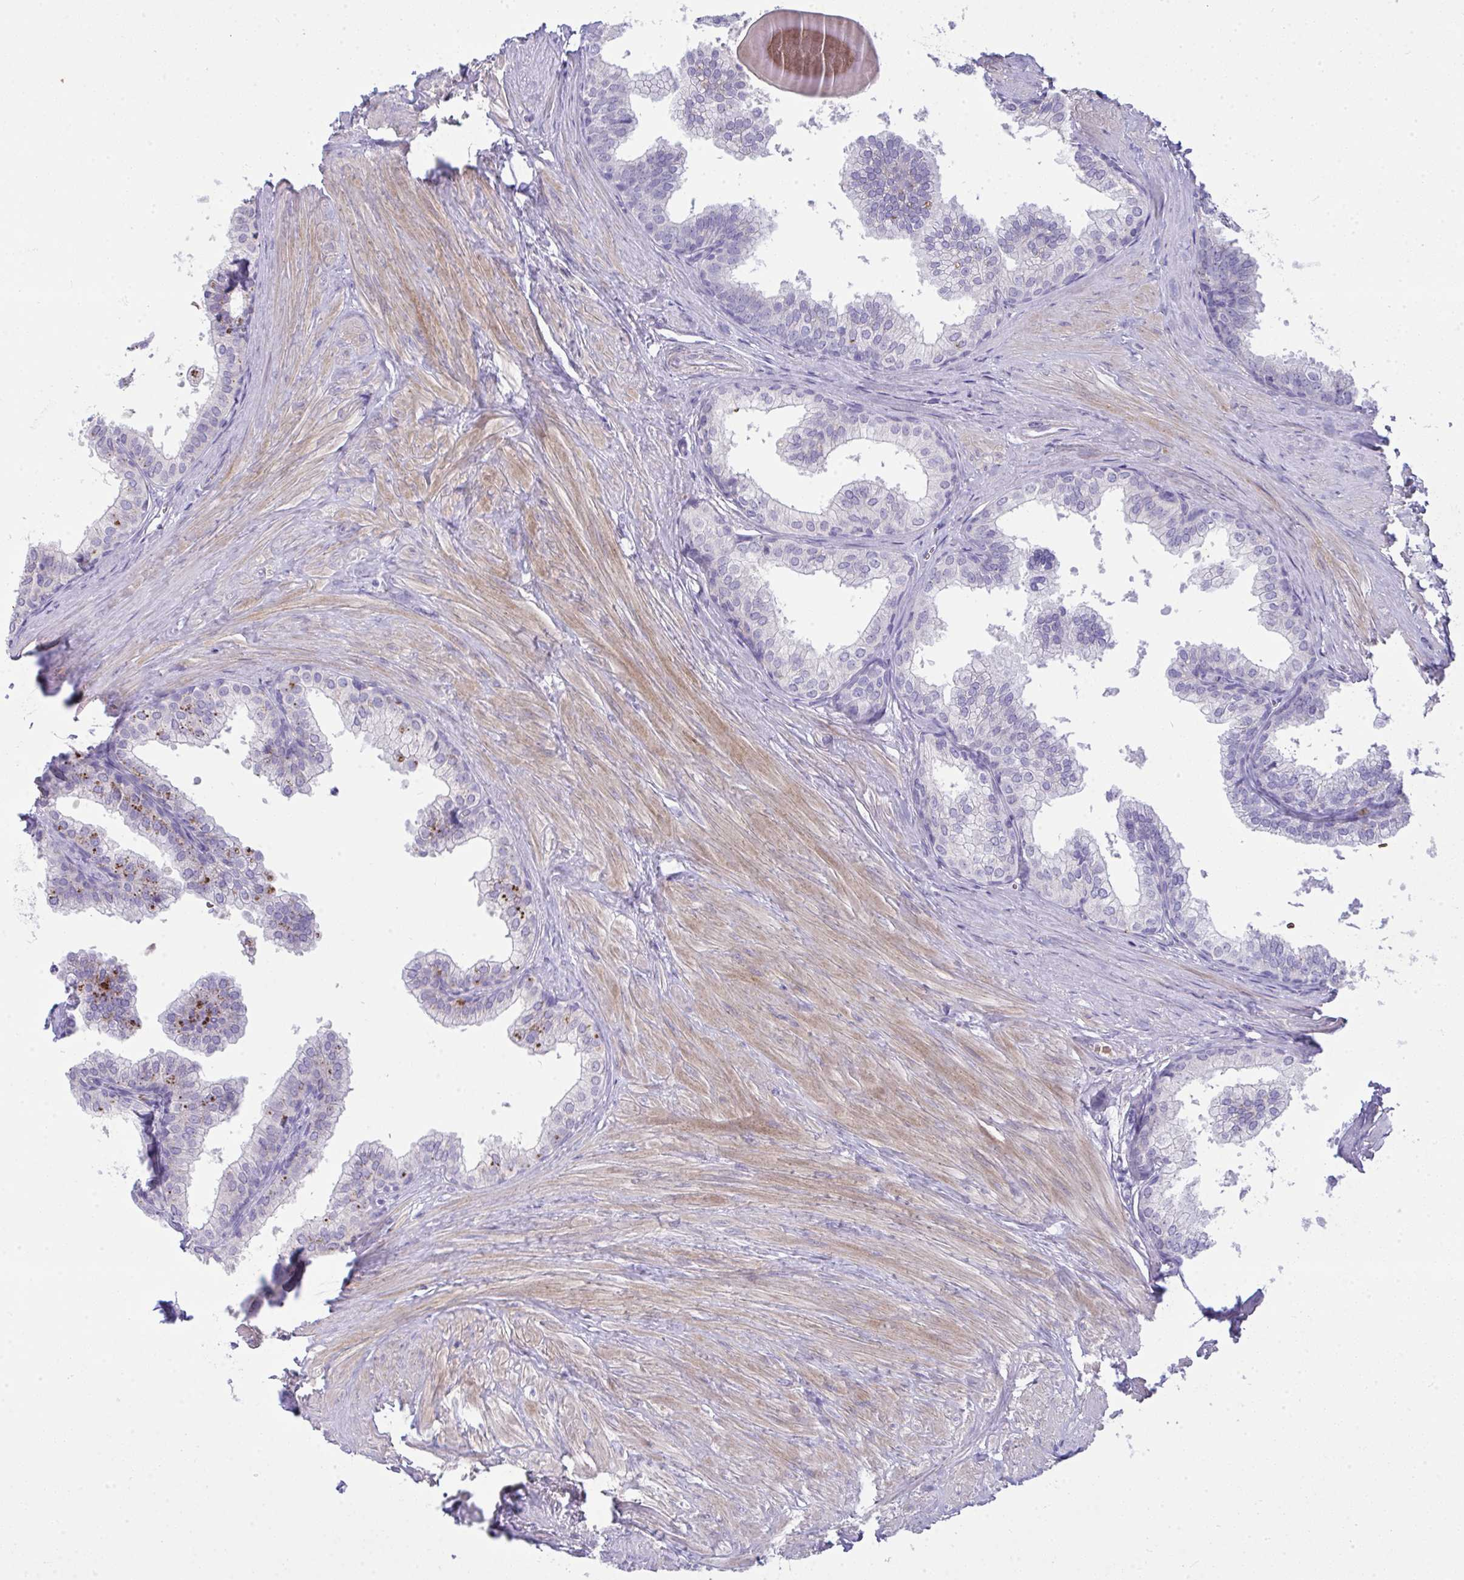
{"staining": {"intensity": "negative", "quantity": "none", "location": "none"}, "tissue": "prostate", "cell_type": "Glandular cells", "image_type": "normal", "snomed": [{"axis": "morphology", "description": "Normal tissue, NOS"}, {"axis": "topography", "description": "Prostate"}, {"axis": "topography", "description": "Peripheral nerve tissue"}], "caption": "Glandular cells show no significant staining in unremarkable prostate. Nuclei are stained in blue.", "gene": "SPTB", "patient": {"sex": "male", "age": 55}}